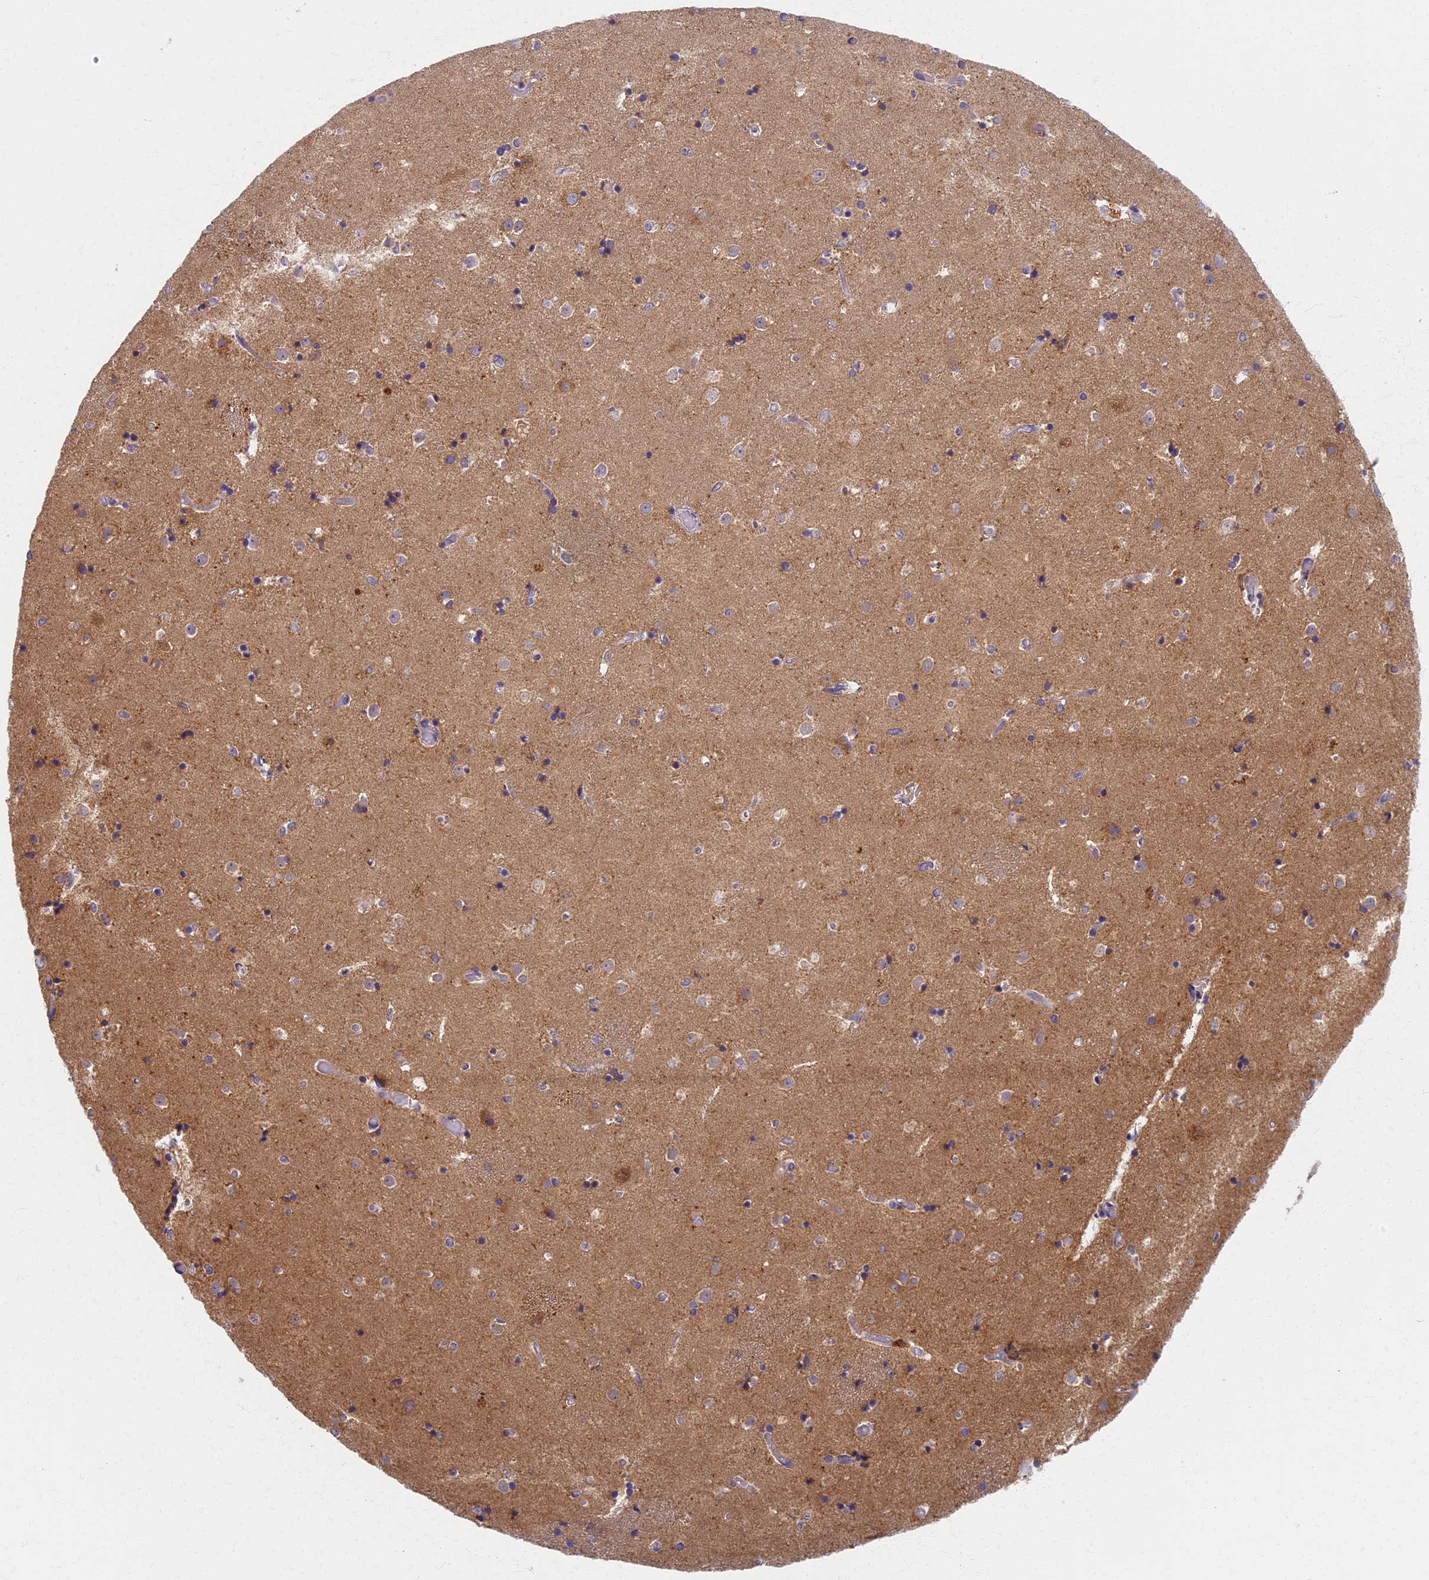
{"staining": {"intensity": "moderate", "quantity": "<25%", "location": "cytoplasmic/membranous"}, "tissue": "caudate", "cell_type": "Glial cells", "image_type": "normal", "snomed": [{"axis": "morphology", "description": "Normal tissue, NOS"}, {"axis": "topography", "description": "Lateral ventricle wall"}], "caption": "High-power microscopy captured an IHC micrograph of normal caudate, revealing moderate cytoplasmic/membranous expression in approximately <25% of glial cells. The staining is performed using DAB (3,3'-diaminobenzidine) brown chromogen to label protein expression. The nuclei are counter-stained blue using hematoxylin.", "gene": "MRPS25", "patient": {"sex": "female", "age": 52}}